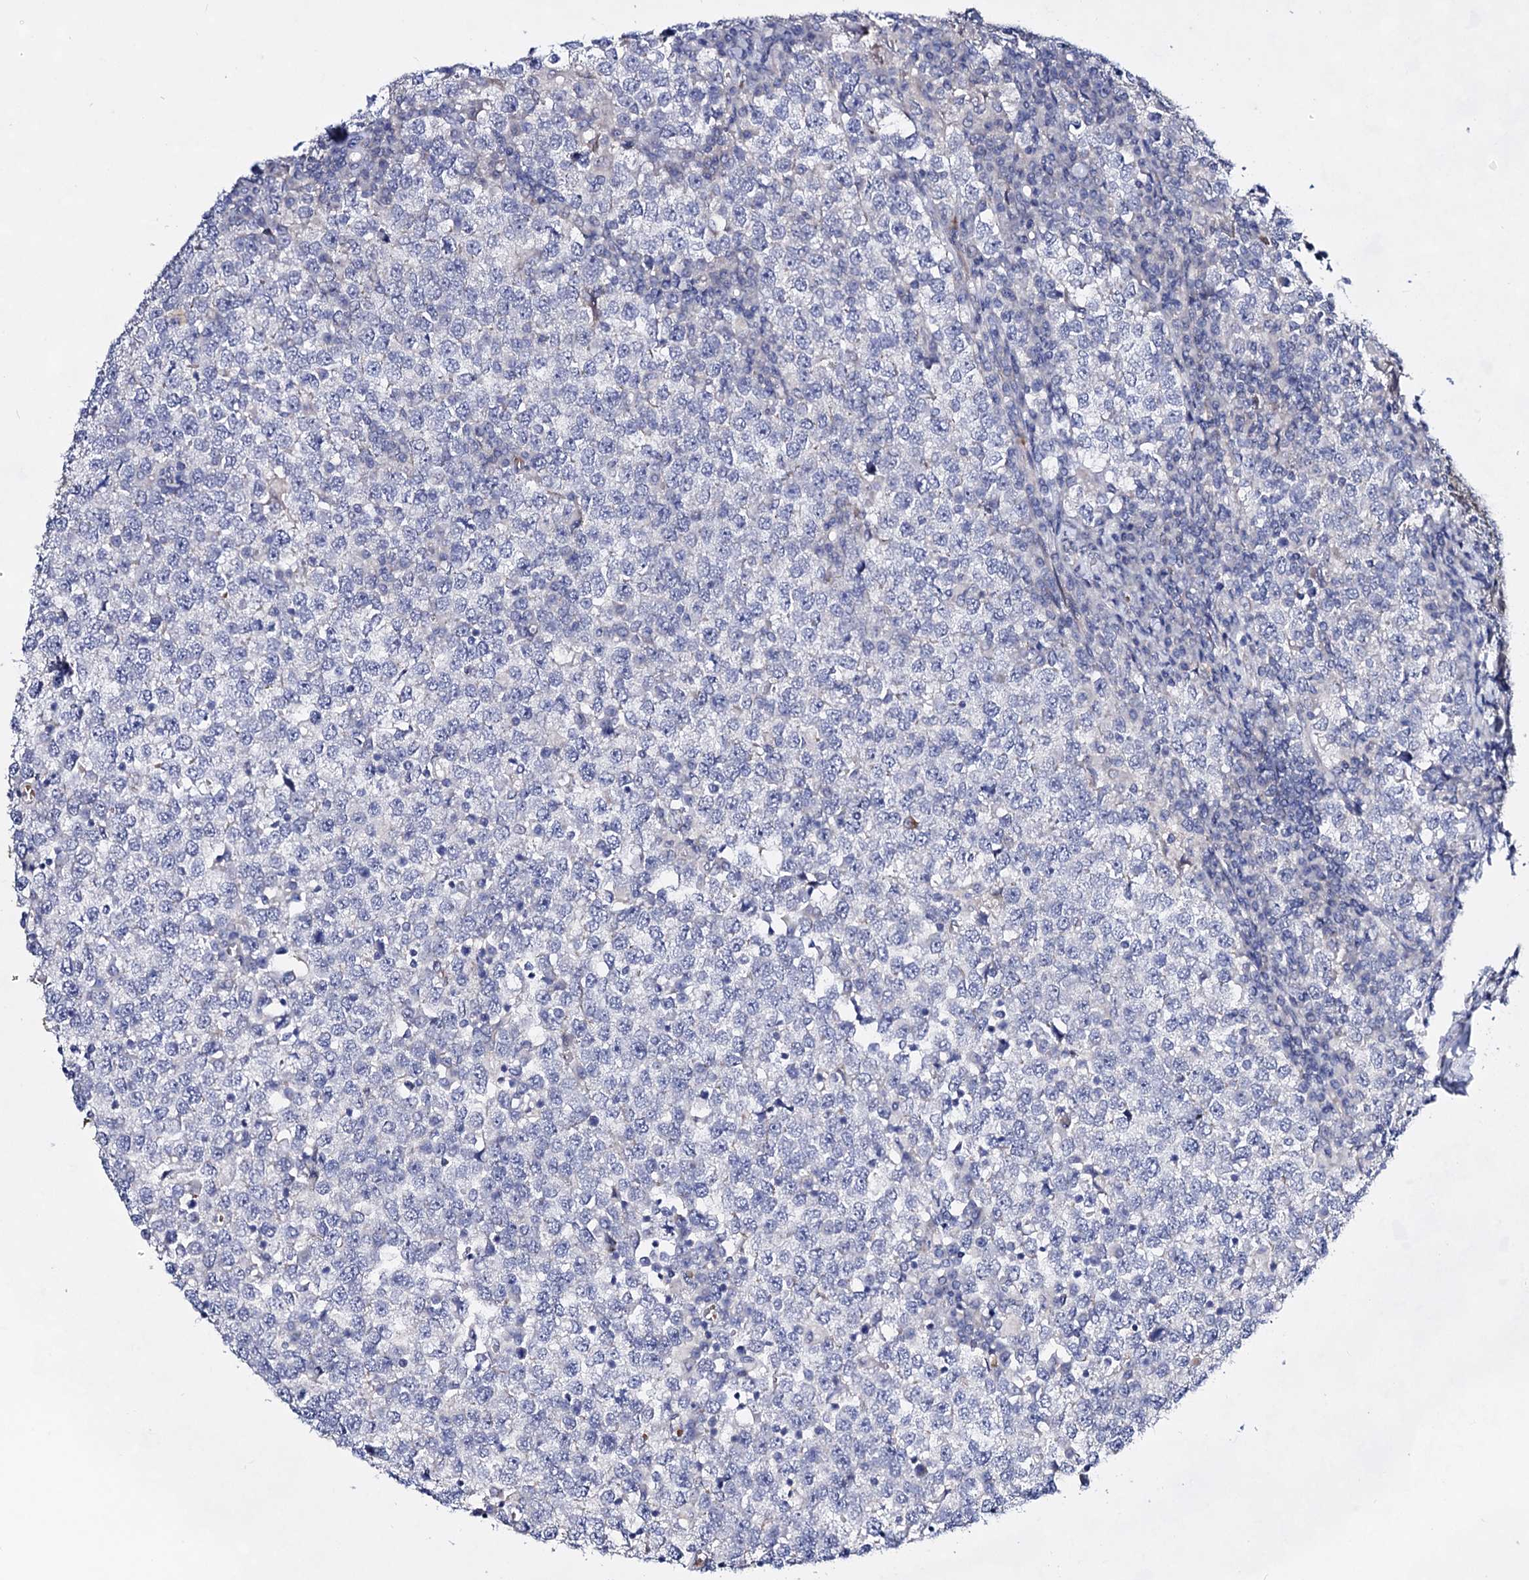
{"staining": {"intensity": "negative", "quantity": "none", "location": "none"}, "tissue": "testis cancer", "cell_type": "Tumor cells", "image_type": "cancer", "snomed": [{"axis": "morphology", "description": "Seminoma, NOS"}, {"axis": "topography", "description": "Testis"}], "caption": "There is no significant expression in tumor cells of testis seminoma.", "gene": "PLIN1", "patient": {"sex": "male", "age": 65}}